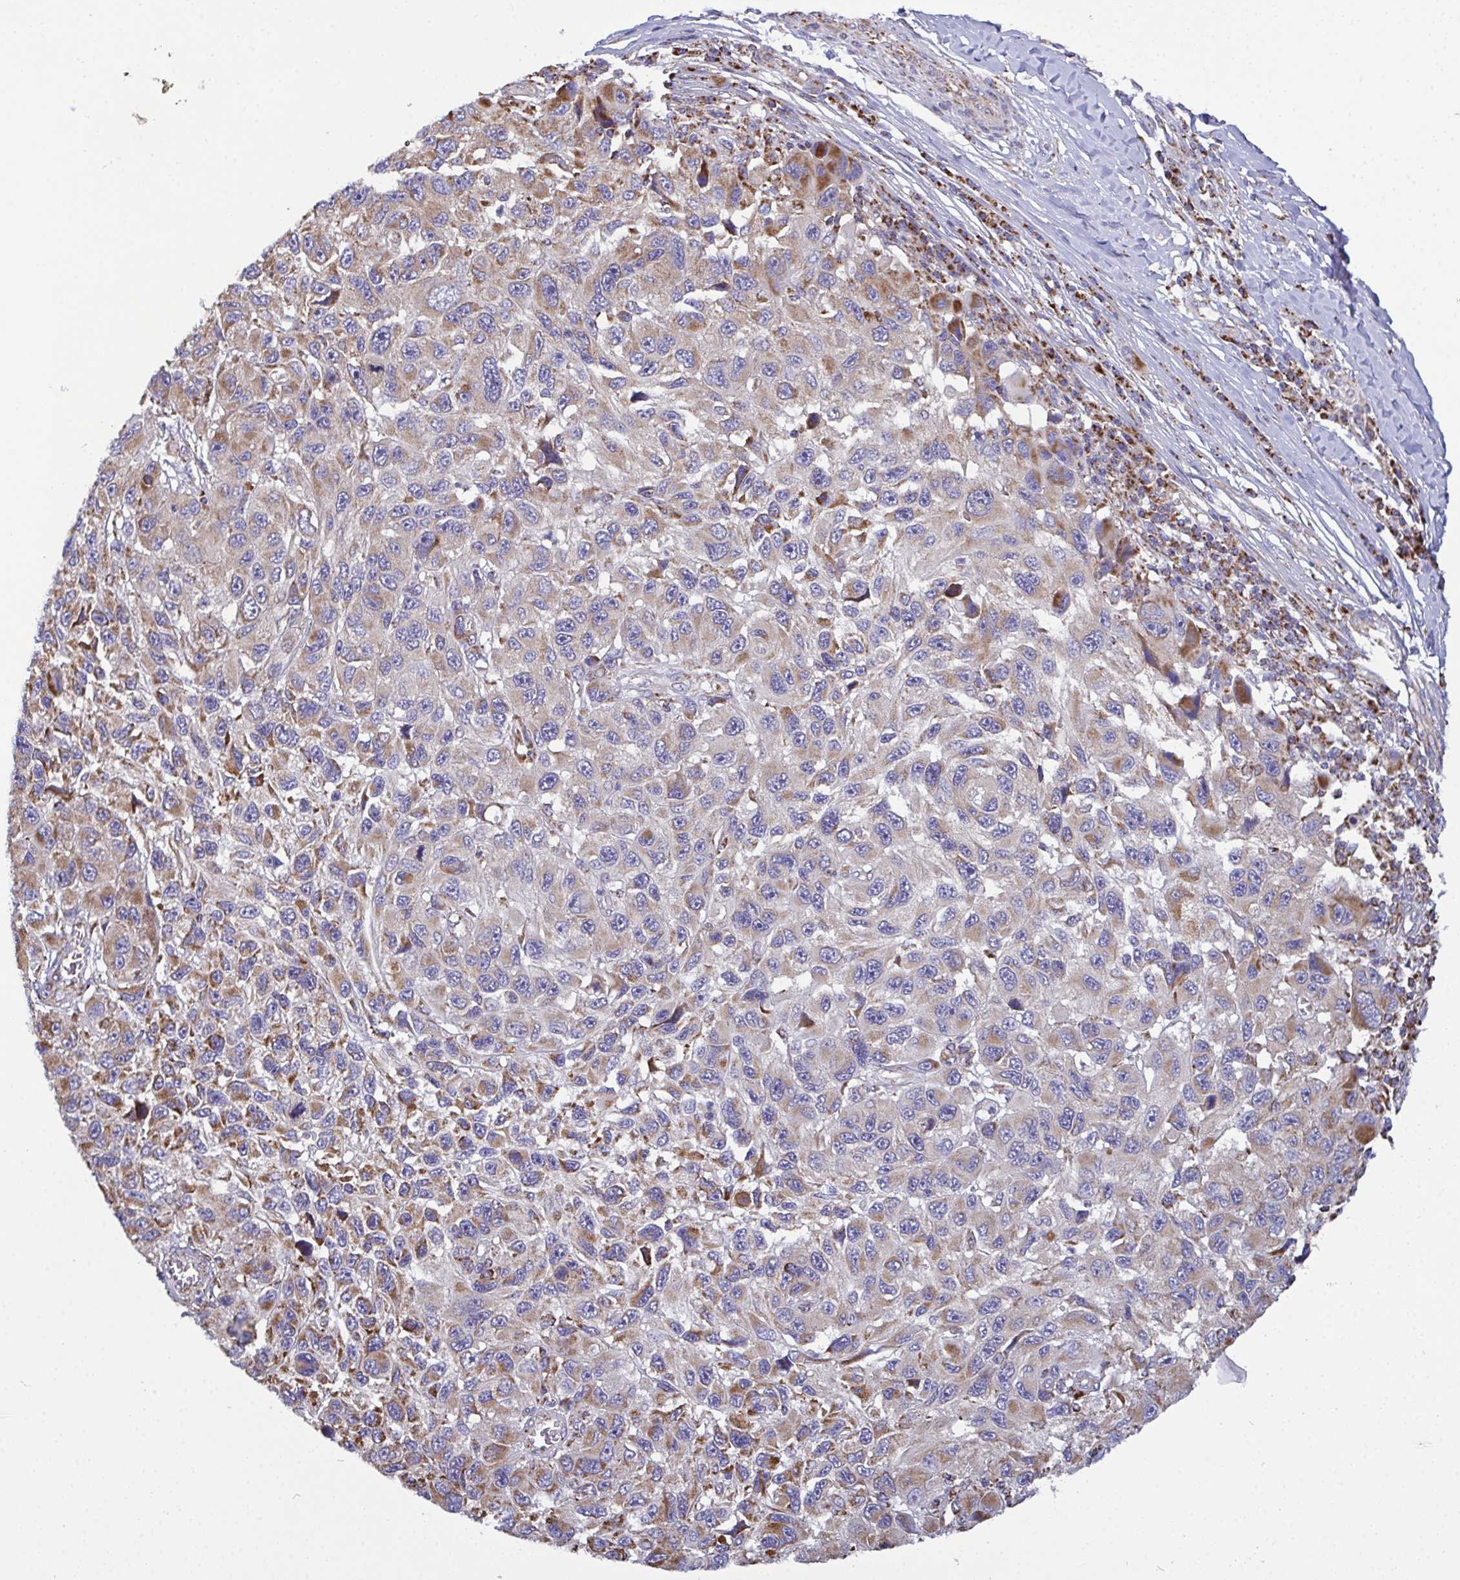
{"staining": {"intensity": "moderate", "quantity": ">75%", "location": "cytoplasmic/membranous"}, "tissue": "melanoma", "cell_type": "Tumor cells", "image_type": "cancer", "snomed": [{"axis": "morphology", "description": "Malignant melanoma, NOS"}, {"axis": "topography", "description": "Skin"}], "caption": "Melanoma stained with DAB immunohistochemistry (IHC) displays medium levels of moderate cytoplasmic/membranous expression in about >75% of tumor cells. (IHC, brightfield microscopy, high magnification).", "gene": "CSDE1", "patient": {"sex": "male", "age": 53}}